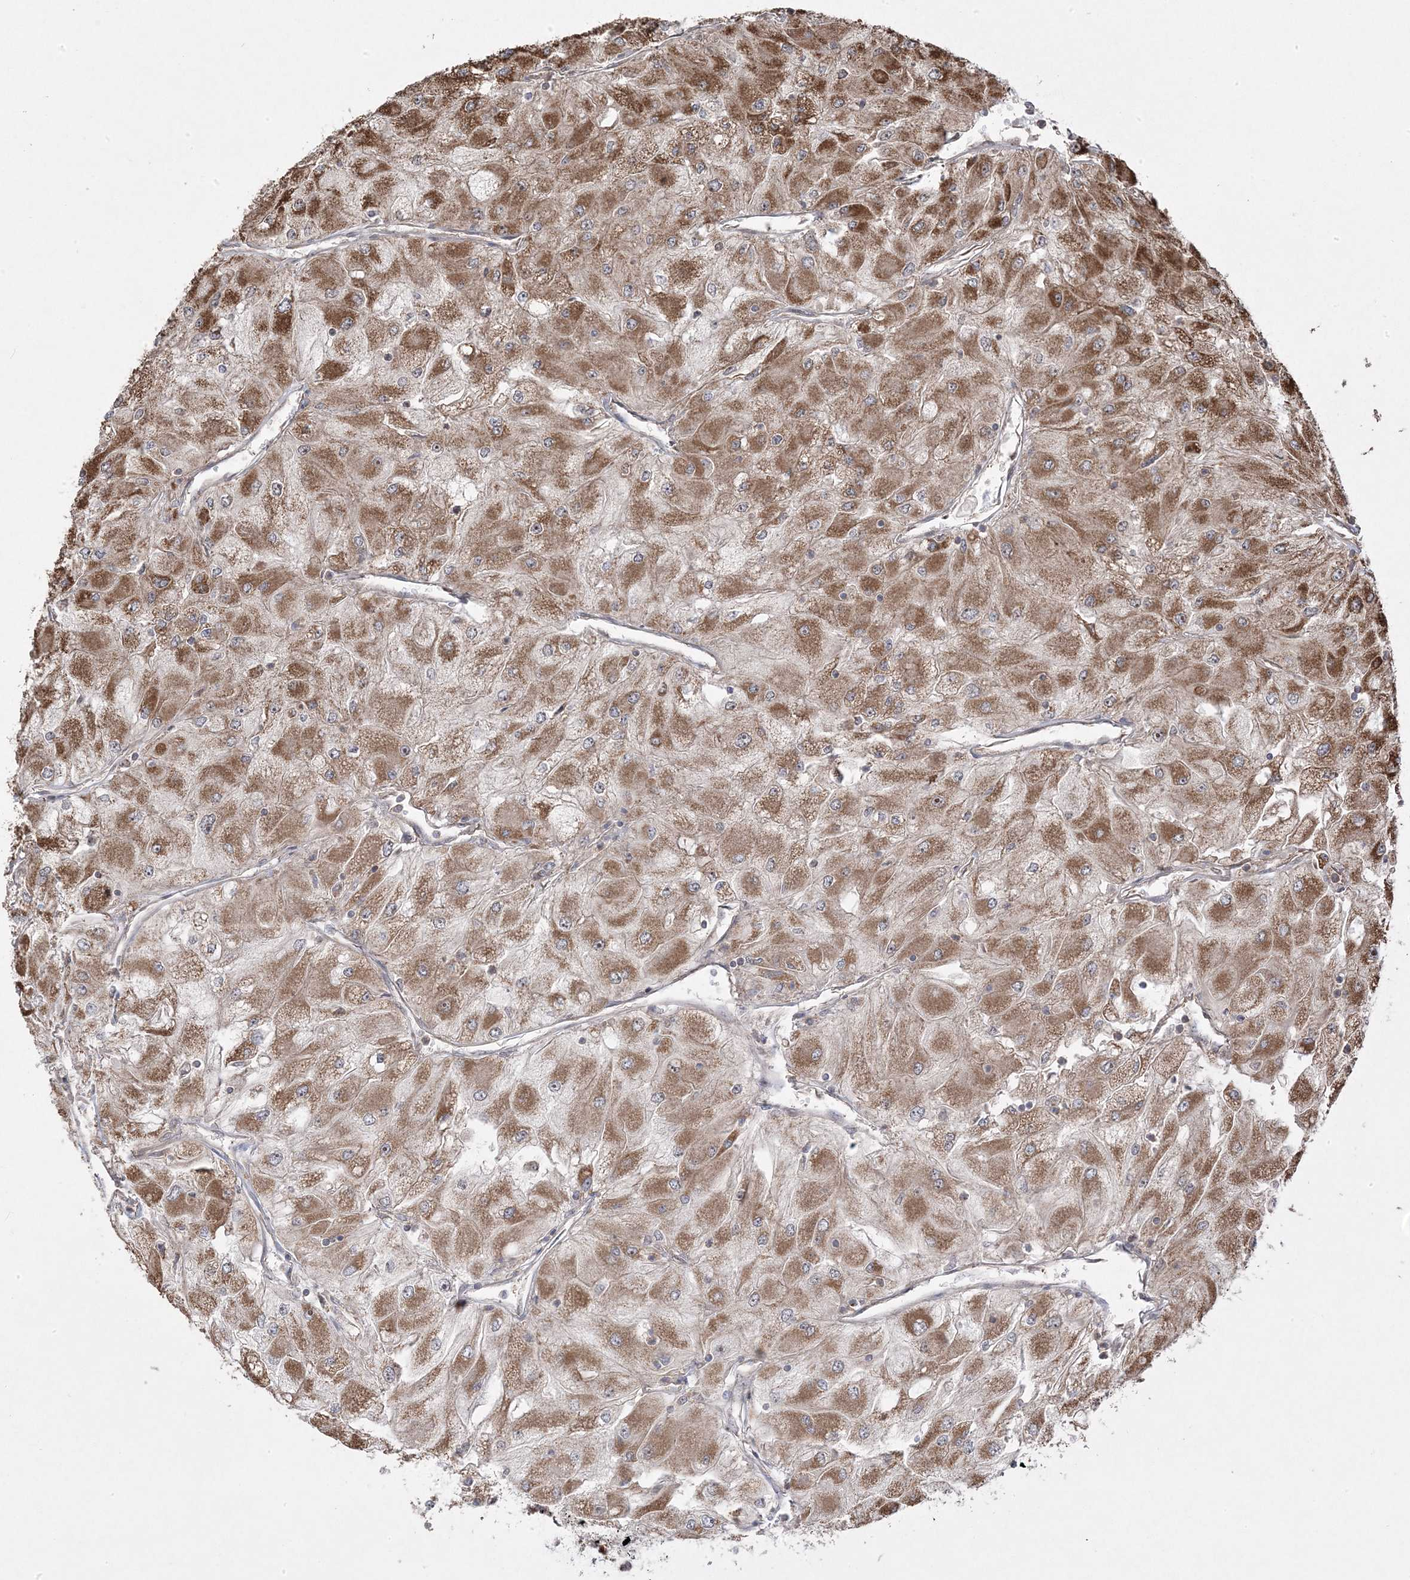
{"staining": {"intensity": "moderate", "quantity": ">75%", "location": "cytoplasmic/membranous"}, "tissue": "renal cancer", "cell_type": "Tumor cells", "image_type": "cancer", "snomed": [{"axis": "morphology", "description": "Adenocarcinoma, NOS"}, {"axis": "topography", "description": "Kidney"}], "caption": "IHC (DAB (3,3'-diaminobenzidine)) staining of renal cancer (adenocarcinoma) displays moderate cytoplasmic/membranous protein staining in about >75% of tumor cells. The staining was performed using DAB (3,3'-diaminobenzidine) to visualize the protein expression in brown, while the nuclei were stained in blue with hematoxylin (Magnification: 20x).", "gene": "CLUAP1", "patient": {"sex": "male", "age": 80}}